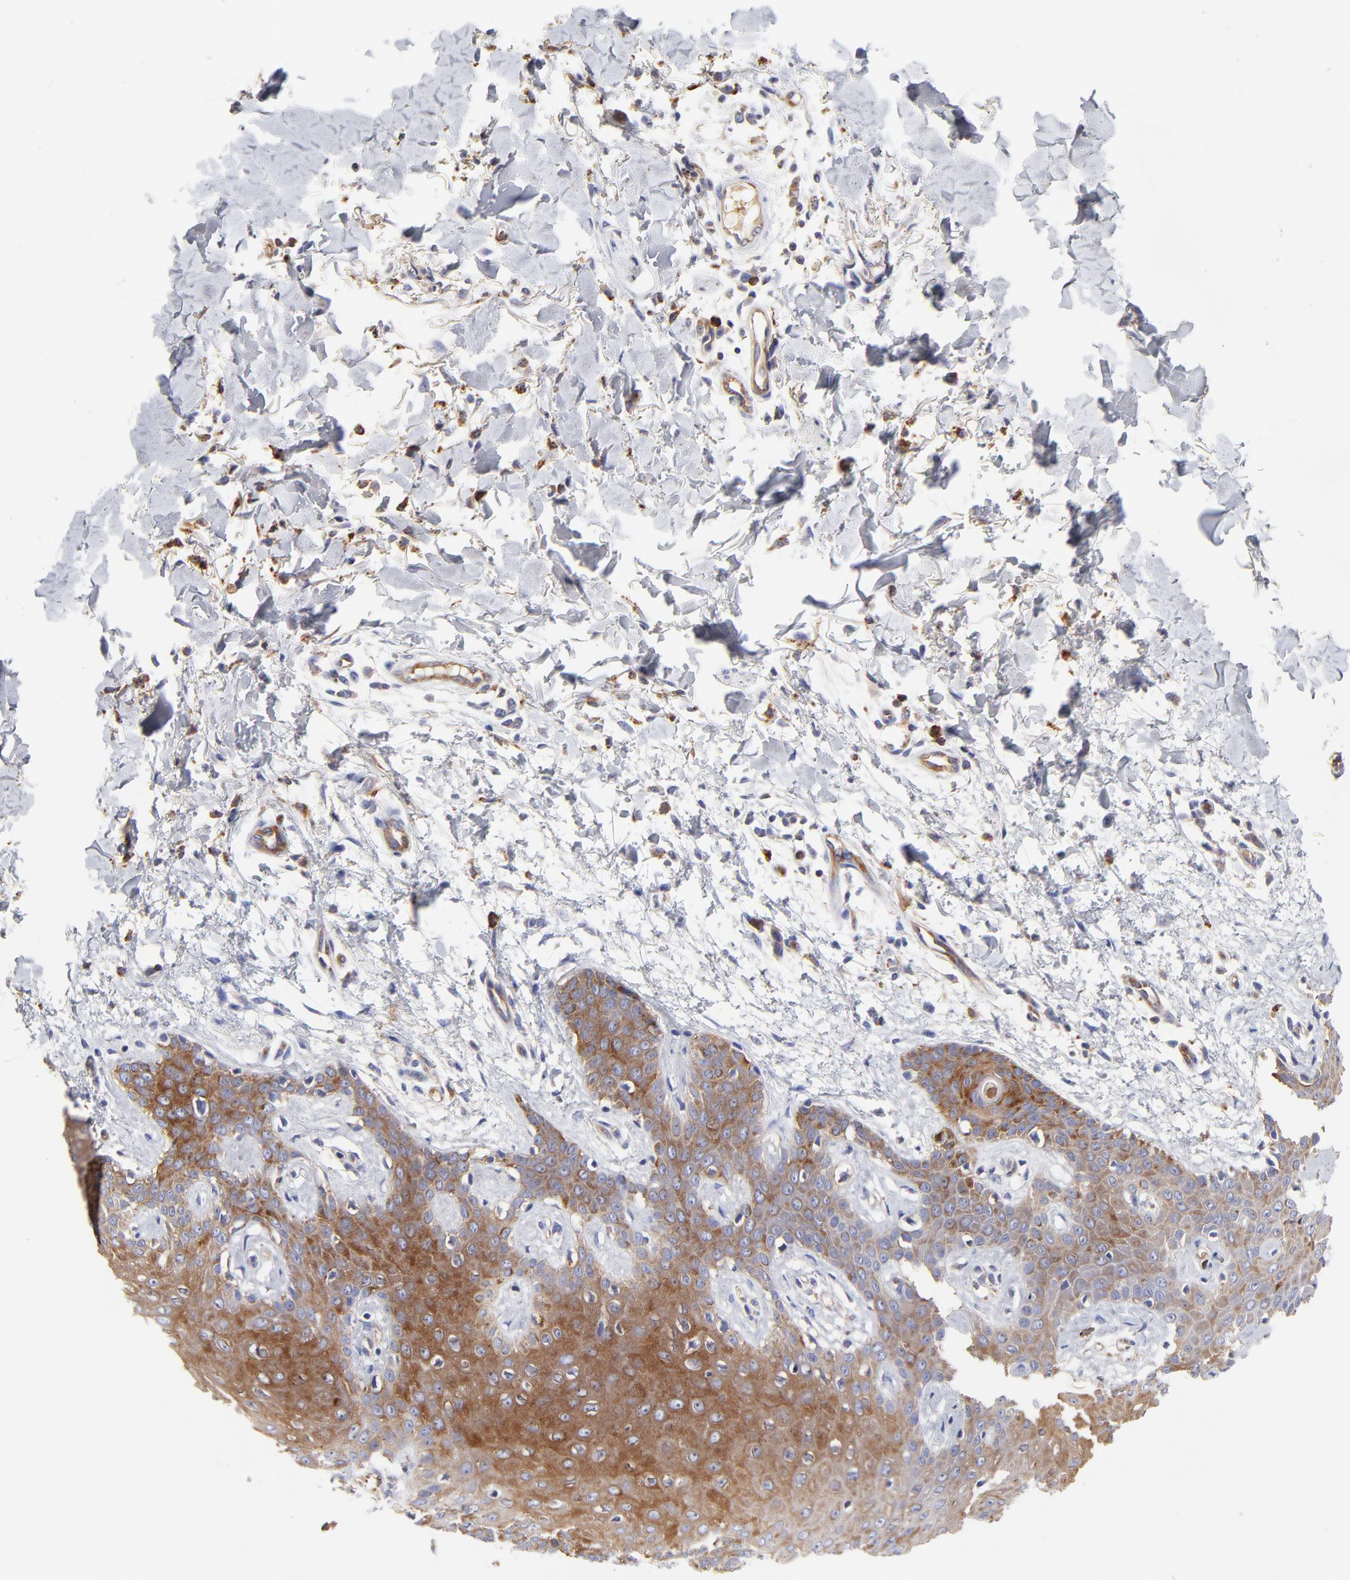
{"staining": {"intensity": "moderate", "quantity": ">75%", "location": "cytoplasmic/membranous"}, "tissue": "skin cancer", "cell_type": "Tumor cells", "image_type": "cancer", "snomed": [{"axis": "morphology", "description": "Basal cell carcinoma"}, {"axis": "topography", "description": "Skin"}], "caption": "Immunohistochemistry of human skin cancer (basal cell carcinoma) displays medium levels of moderate cytoplasmic/membranous positivity in about >75% of tumor cells.", "gene": "CD2AP", "patient": {"sex": "male", "age": 67}}